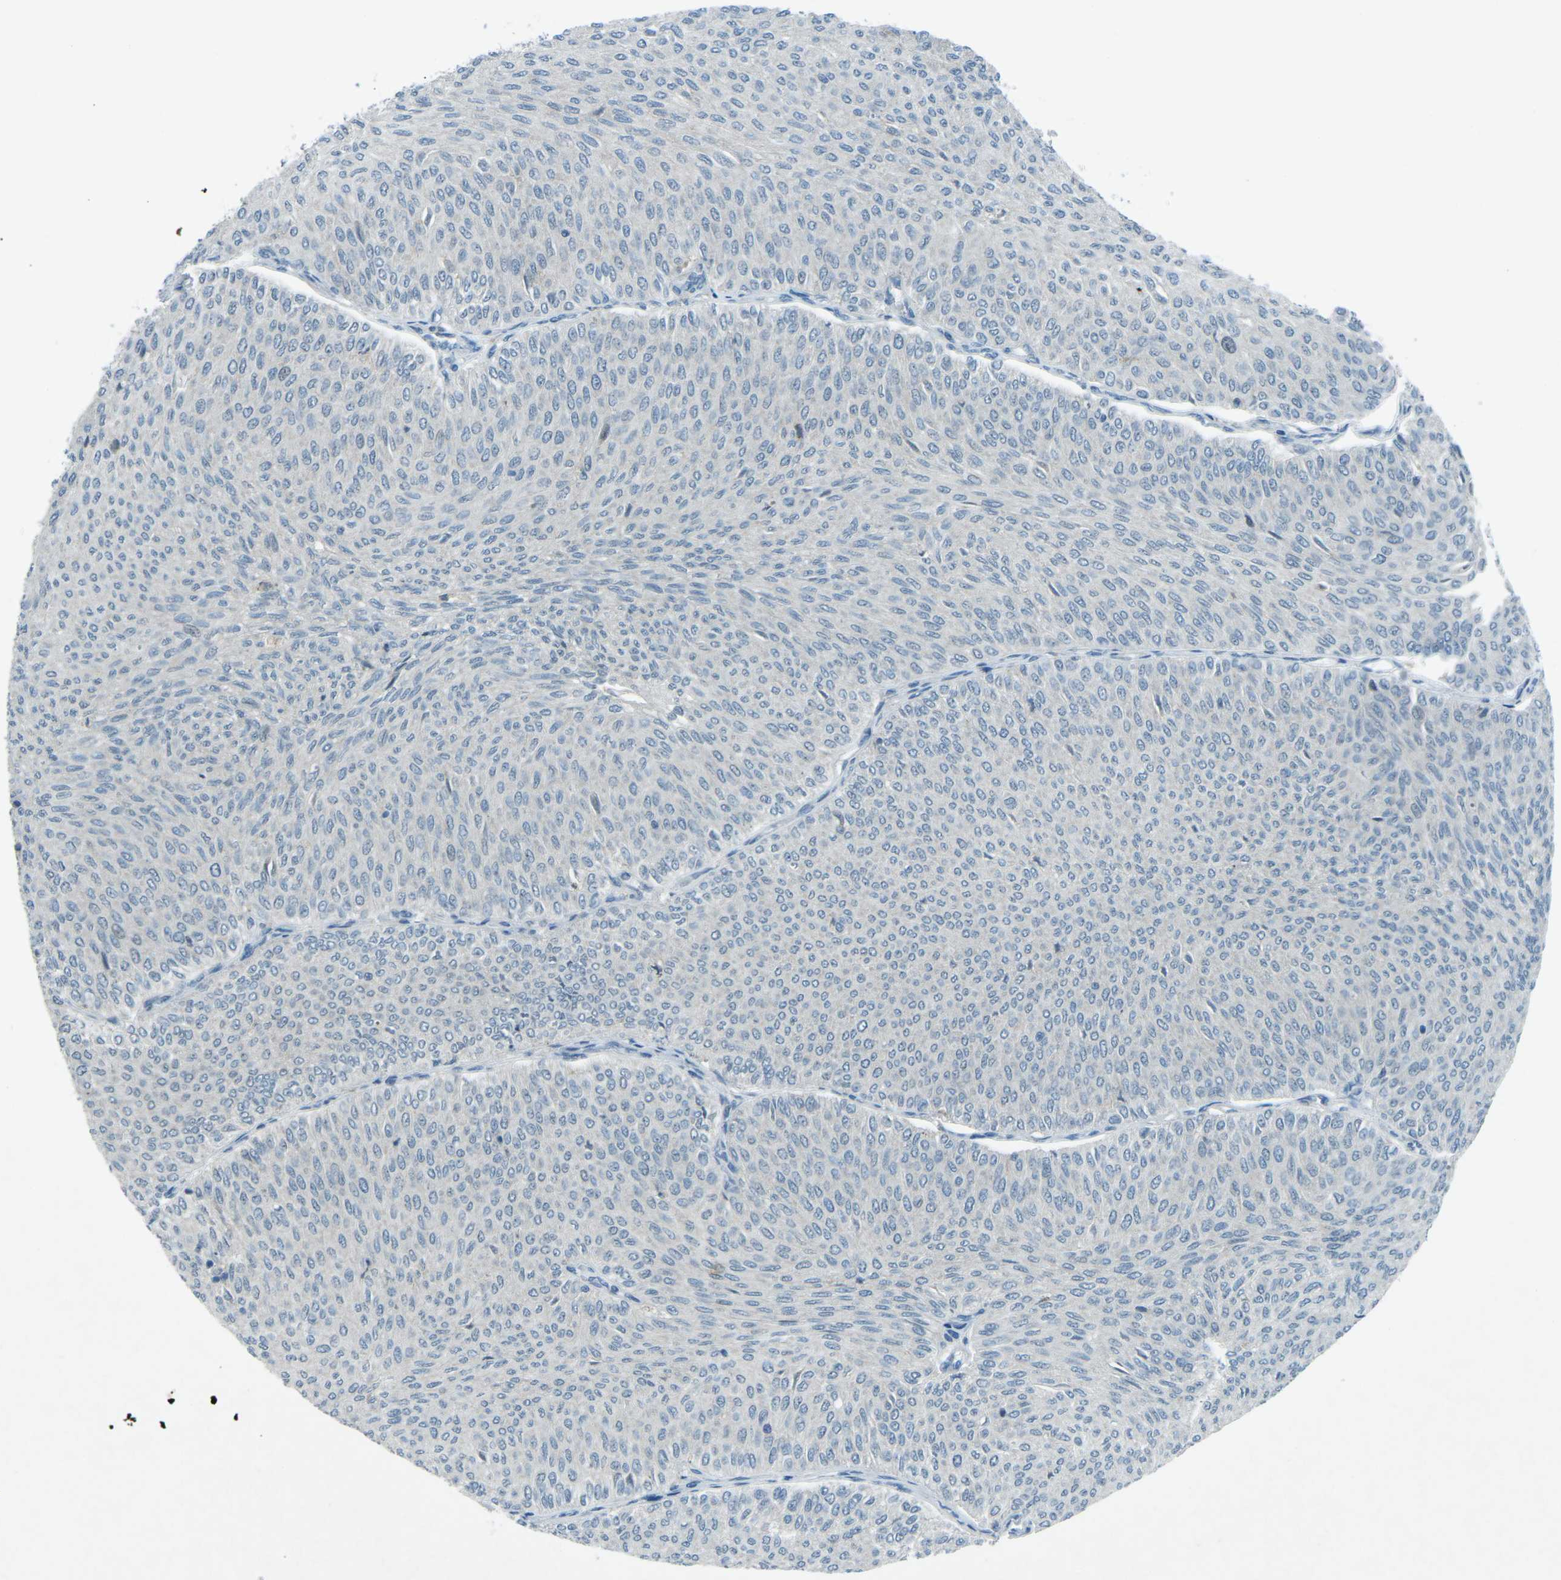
{"staining": {"intensity": "negative", "quantity": "none", "location": "none"}, "tissue": "urothelial cancer", "cell_type": "Tumor cells", "image_type": "cancer", "snomed": [{"axis": "morphology", "description": "Urothelial carcinoma, Low grade"}, {"axis": "topography", "description": "Urinary bladder"}], "caption": "This photomicrograph is of urothelial carcinoma (low-grade) stained with immunohistochemistry (IHC) to label a protein in brown with the nuclei are counter-stained blue. There is no staining in tumor cells.", "gene": "PRKCA", "patient": {"sex": "male", "age": 78}}